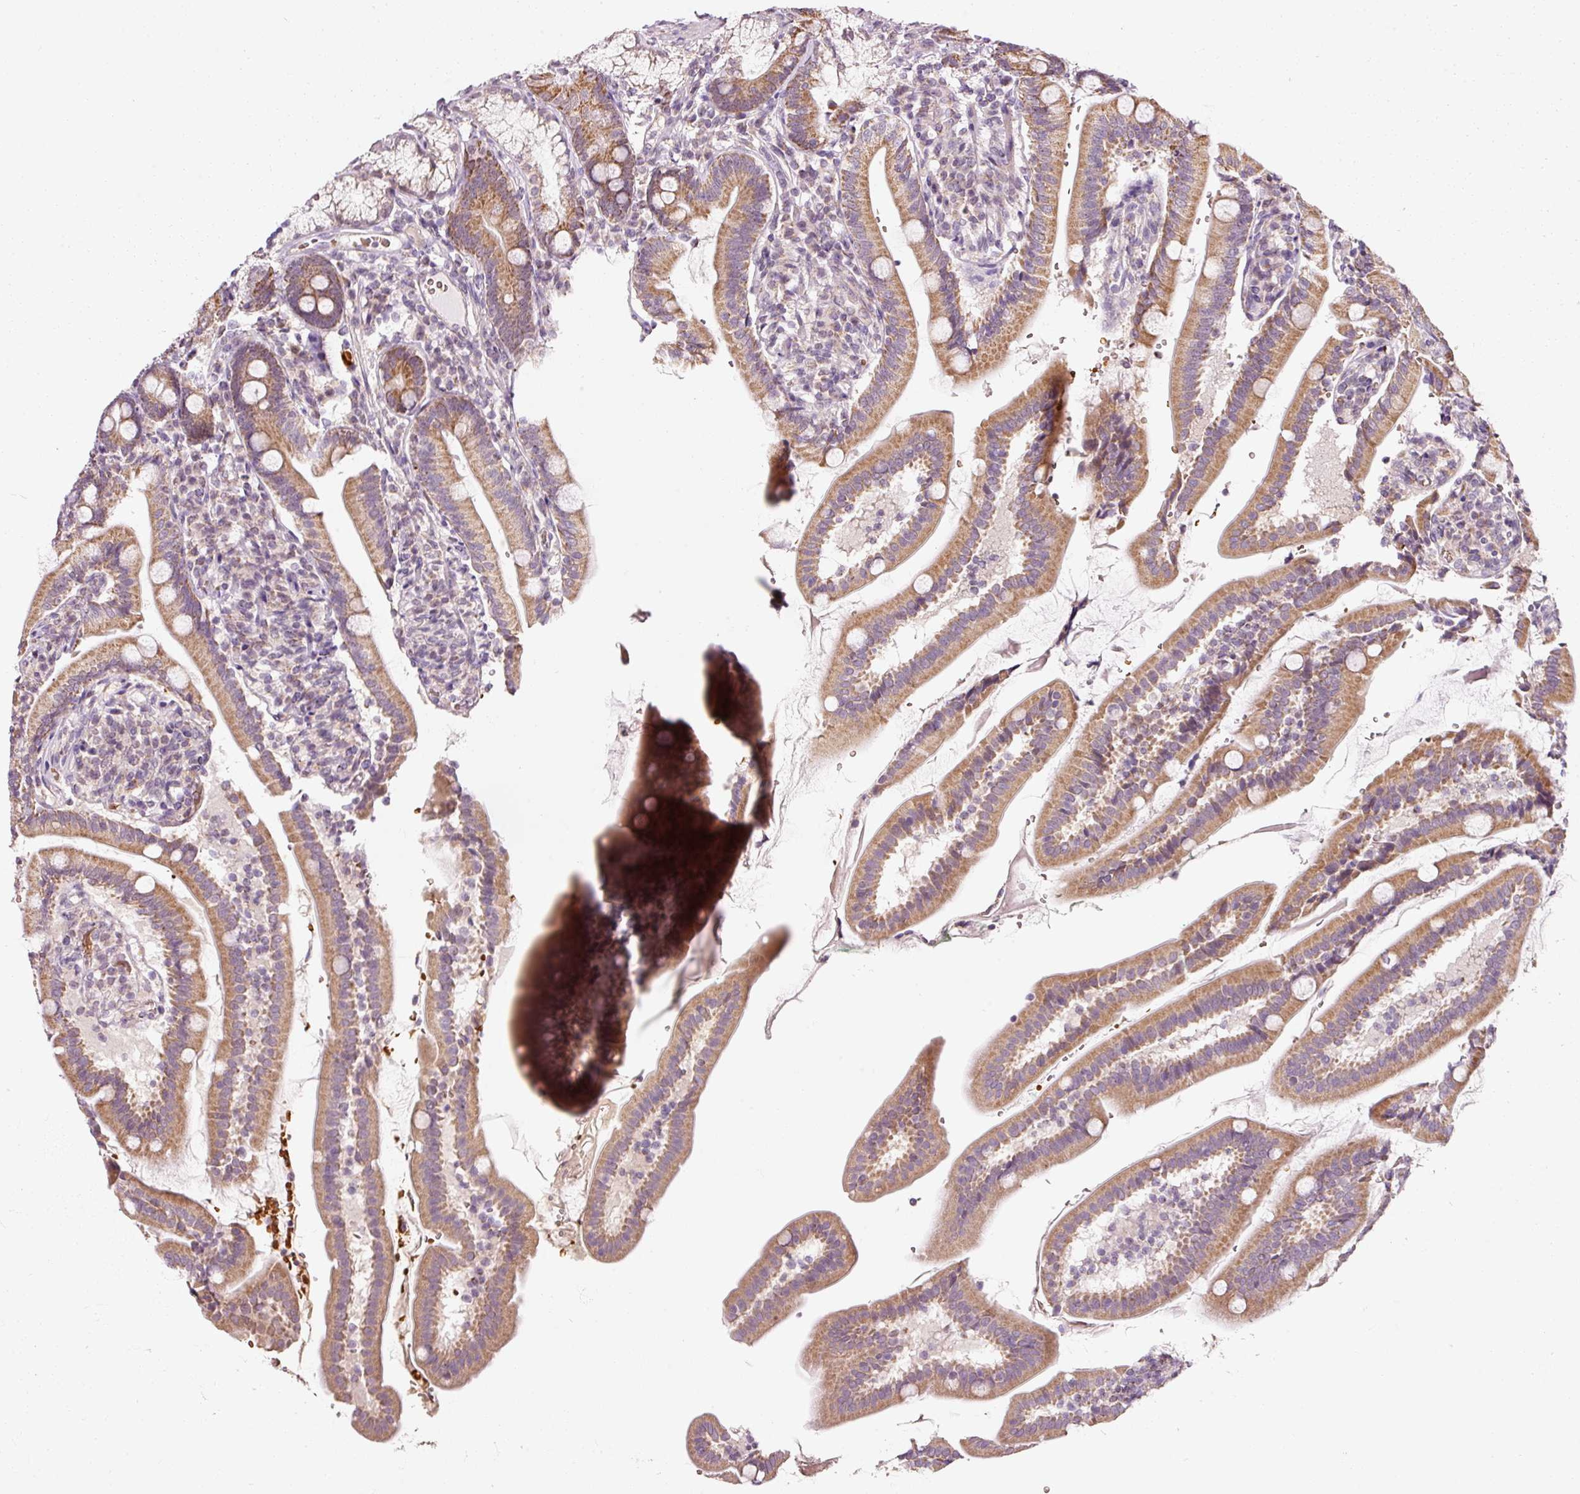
{"staining": {"intensity": "moderate", "quantity": ">75%", "location": "cytoplasmic/membranous"}, "tissue": "duodenum", "cell_type": "Glandular cells", "image_type": "normal", "snomed": [{"axis": "morphology", "description": "Normal tissue, NOS"}, {"axis": "topography", "description": "Duodenum"}], "caption": "Protein analysis of normal duodenum exhibits moderate cytoplasmic/membranous staining in approximately >75% of glandular cells.", "gene": "ZNF460", "patient": {"sex": "female", "age": 67}}